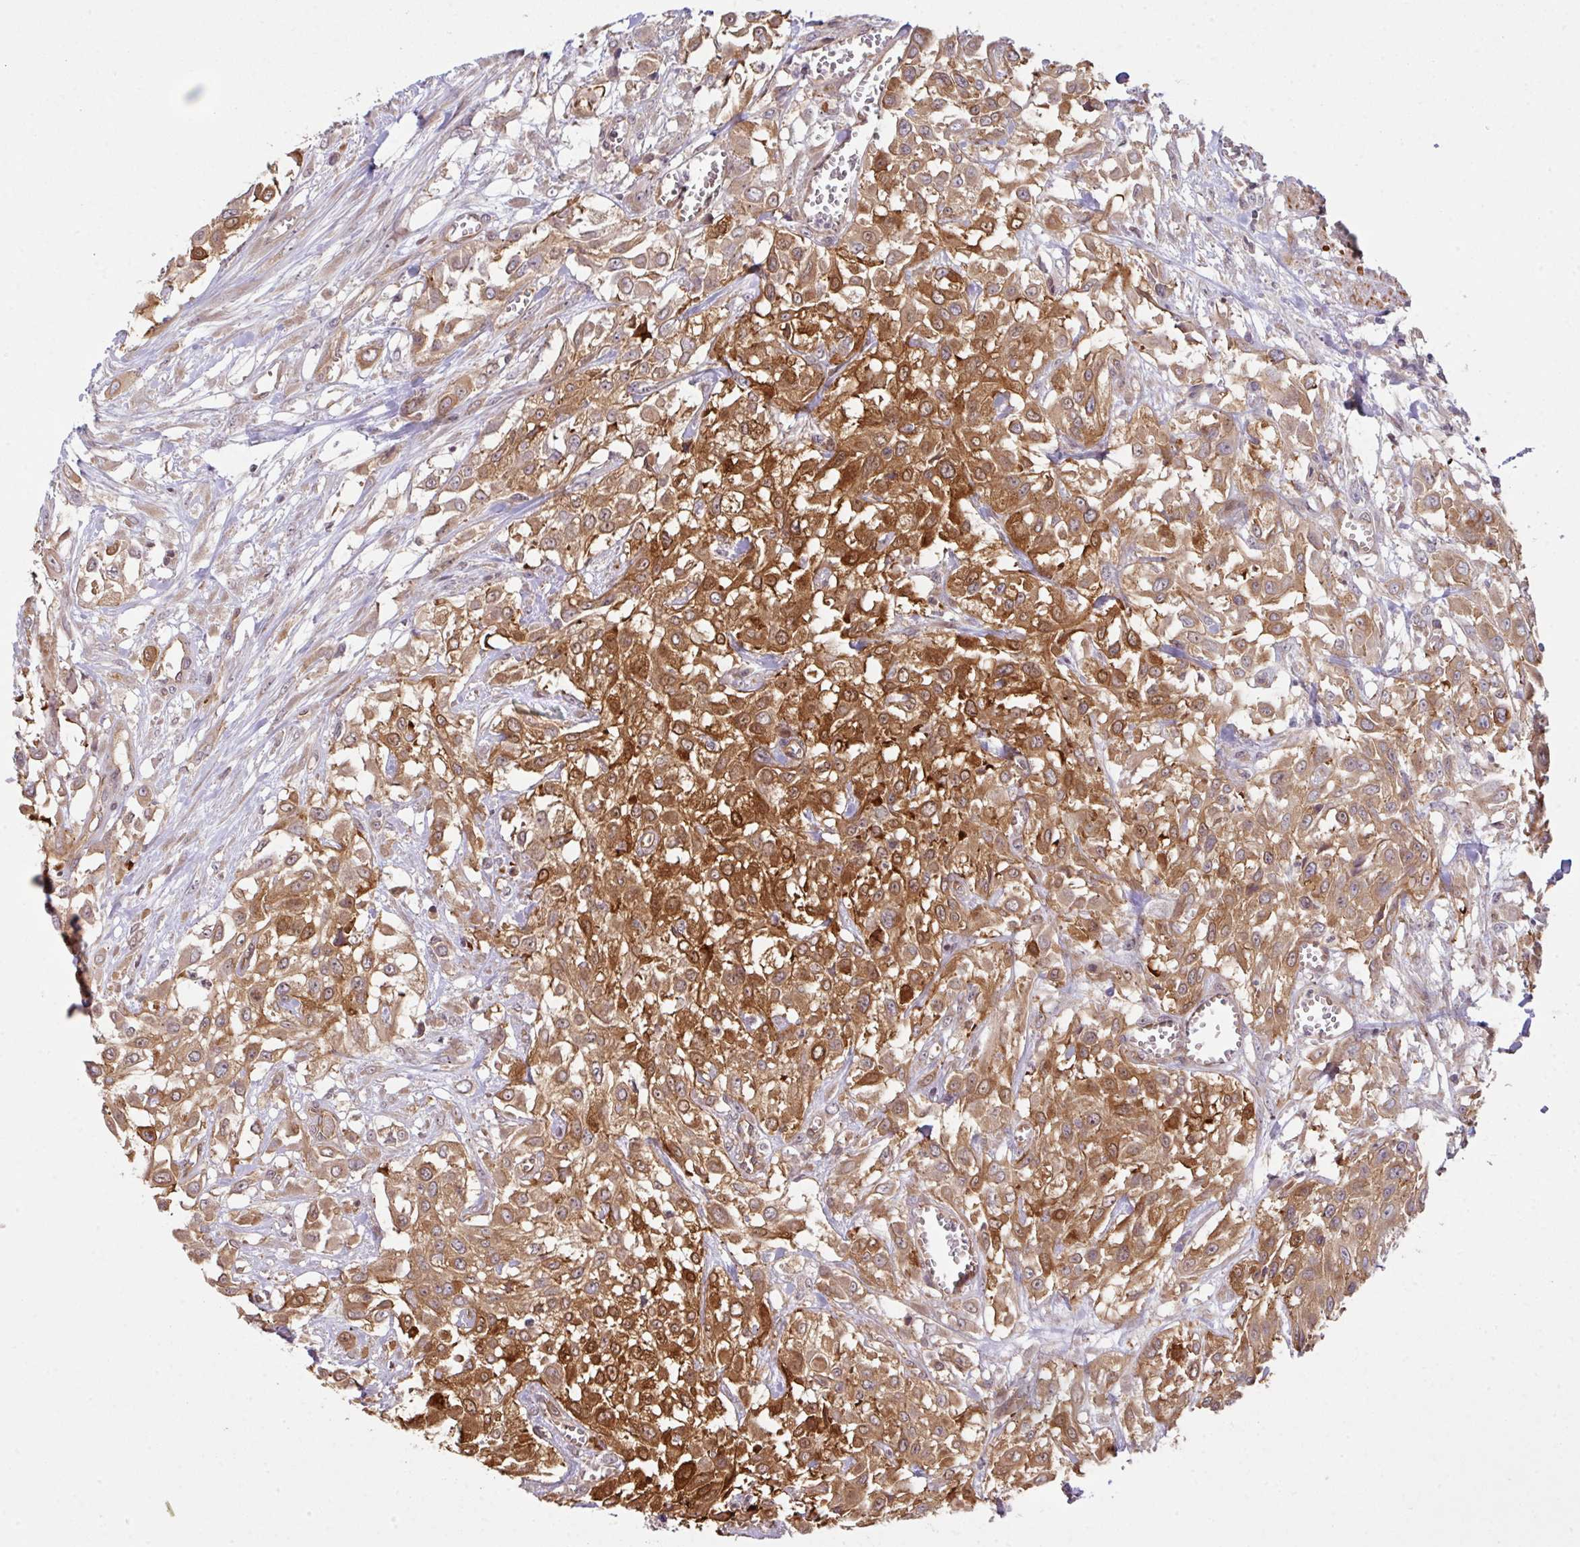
{"staining": {"intensity": "strong", "quantity": ">75%", "location": "cytoplasmic/membranous"}, "tissue": "urothelial cancer", "cell_type": "Tumor cells", "image_type": "cancer", "snomed": [{"axis": "morphology", "description": "Urothelial carcinoma, High grade"}, {"axis": "topography", "description": "Urinary bladder"}], "caption": "Urothelial carcinoma (high-grade) stained with DAB (3,3'-diaminobenzidine) immunohistochemistry (IHC) reveals high levels of strong cytoplasmic/membranous expression in about >75% of tumor cells. (Brightfield microscopy of DAB IHC at high magnification).", "gene": "CYFIP2", "patient": {"sex": "male", "age": 57}}